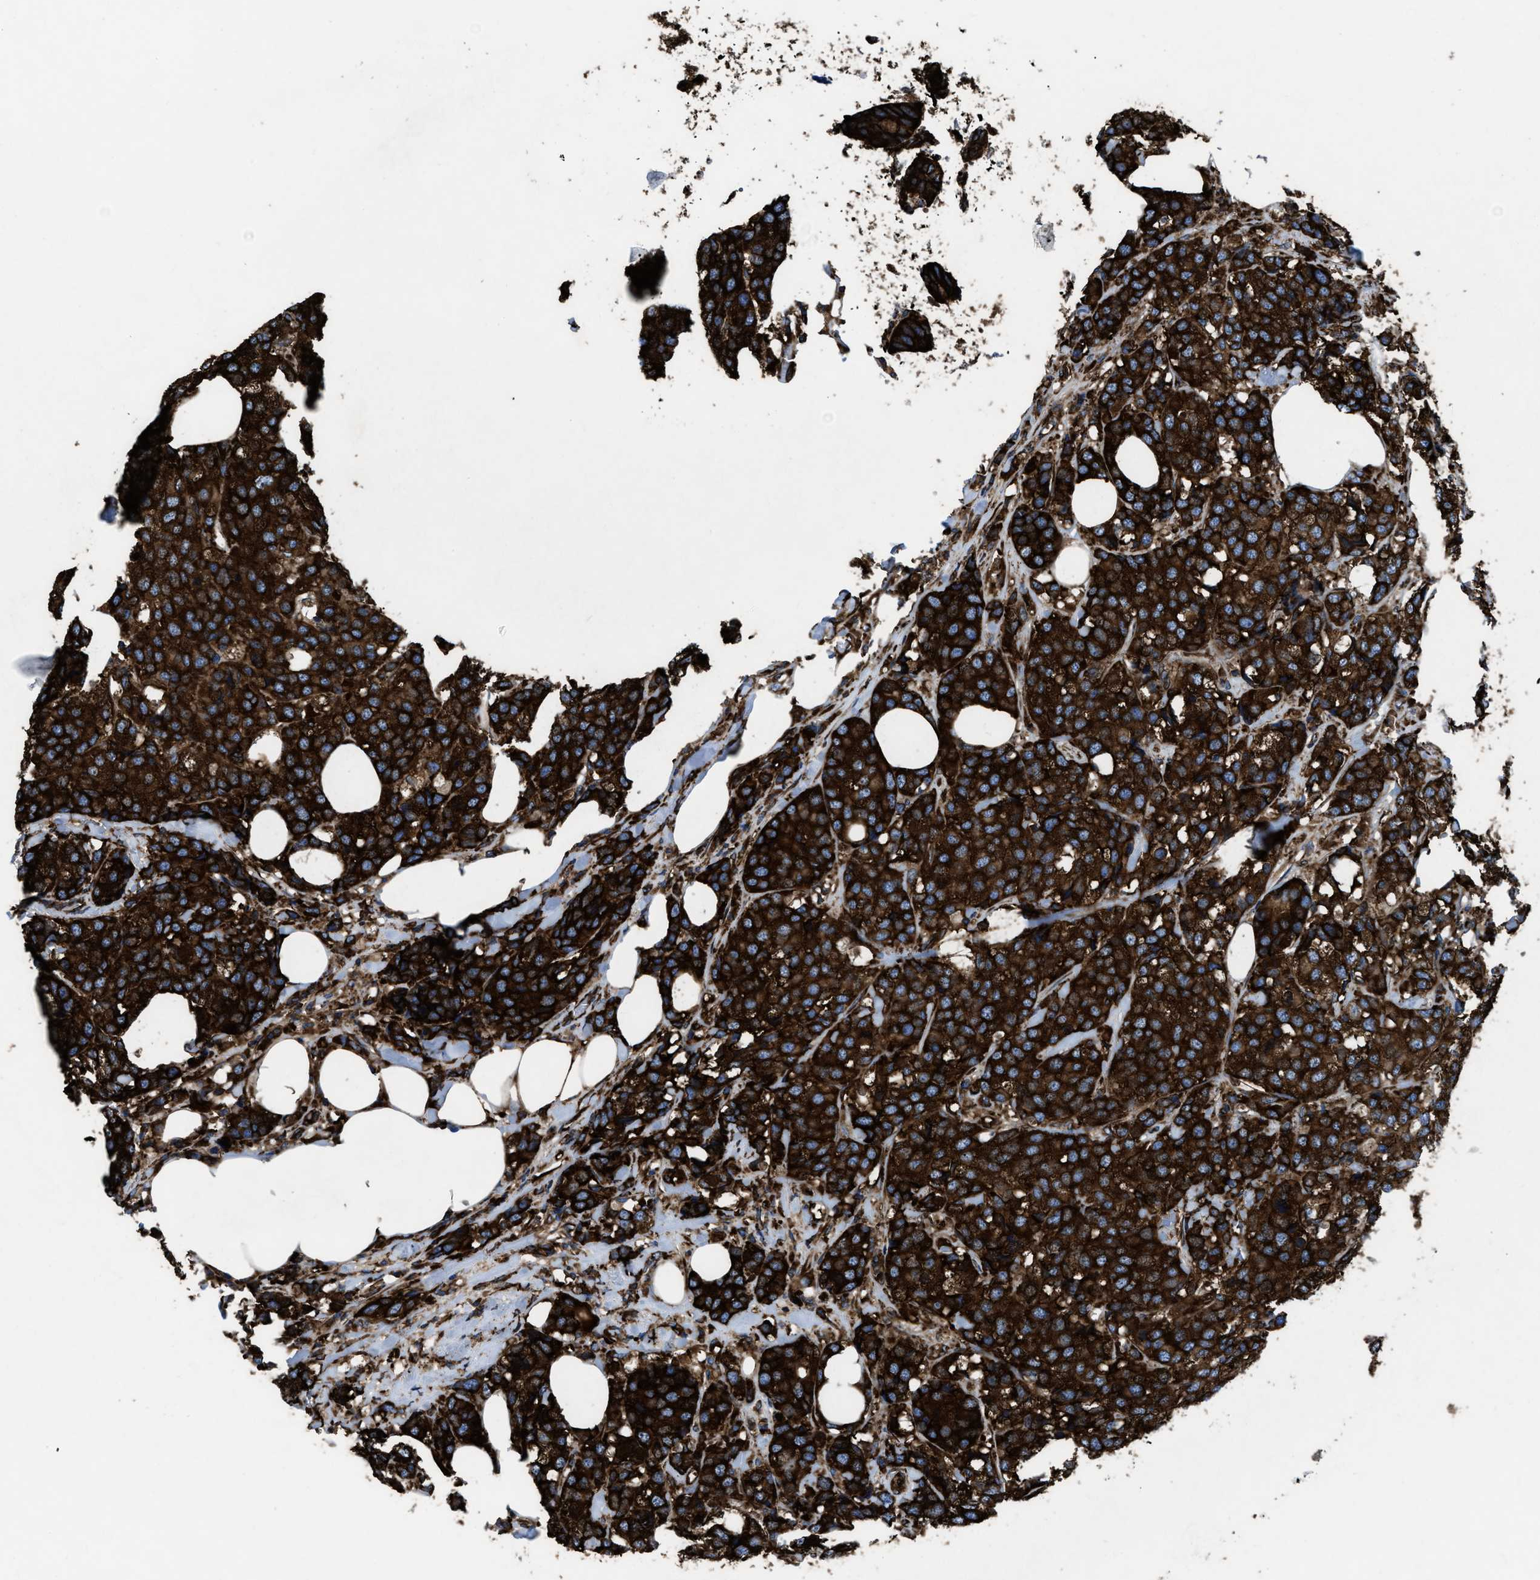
{"staining": {"intensity": "strong", "quantity": ">75%", "location": "cytoplasmic/membranous"}, "tissue": "breast cancer", "cell_type": "Tumor cells", "image_type": "cancer", "snomed": [{"axis": "morphology", "description": "Lobular carcinoma"}, {"axis": "topography", "description": "Breast"}], "caption": "Protein expression analysis of breast cancer (lobular carcinoma) shows strong cytoplasmic/membranous staining in approximately >75% of tumor cells.", "gene": "CAPRIN1", "patient": {"sex": "female", "age": 59}}